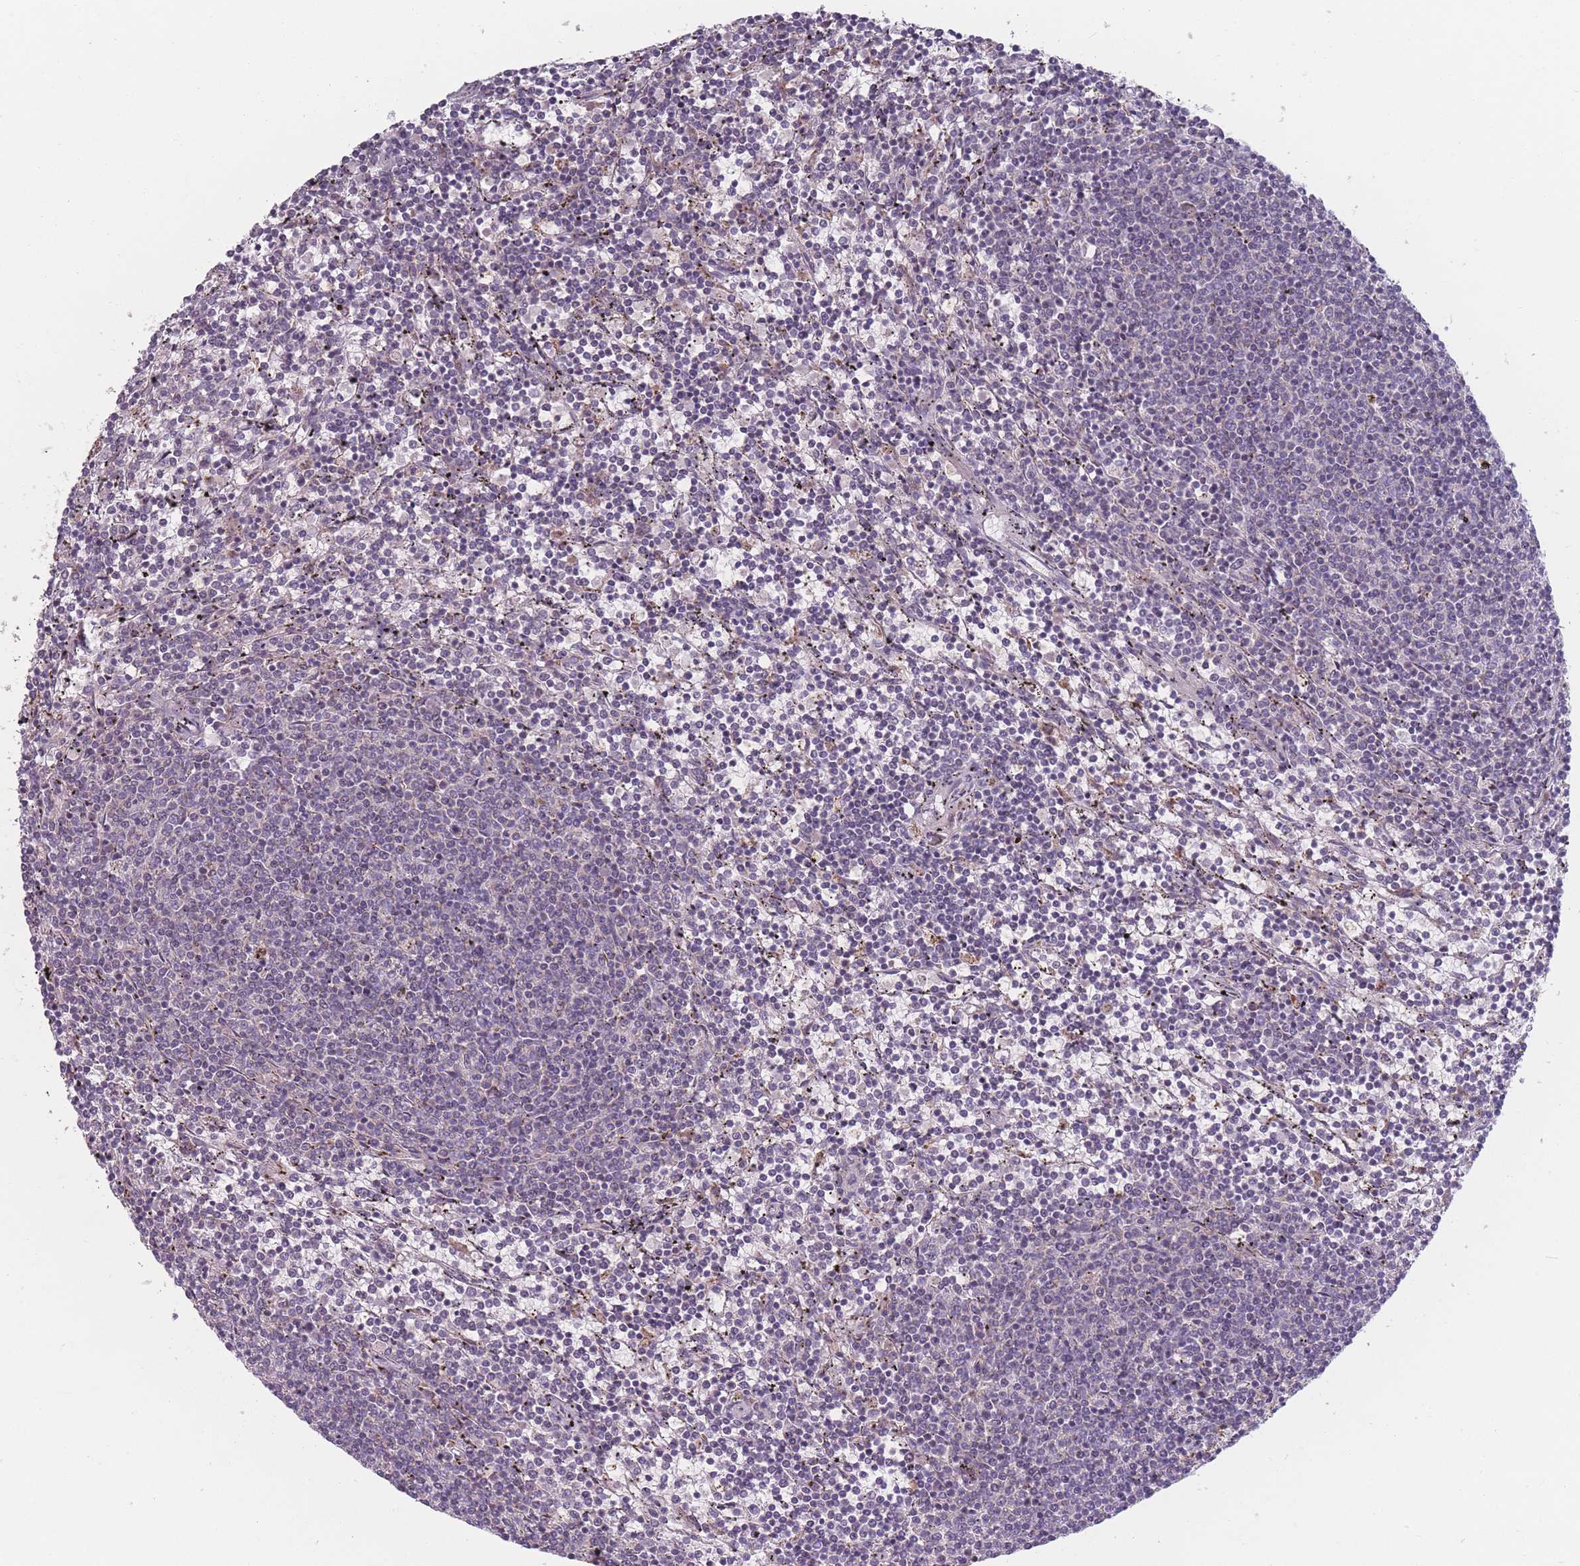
{"staining": {"intensity": "negative", "quantity": "none", "location": "none"}, "tissue": "lymphoma", "cell_type": "Tumor cells", "image_type": "cancer", "snomed": [{"axis": "morphology", "description": "Malignant lymphoma, non-Hodgkin's type, Low grade"}, {"axis": "topography", "description": "Spleen"}], "caption": "An image of human lymphoma is negative for staining in tumor cells. (Stains: DAB immunohistochemistry with hematoxylin counter stain, Microscopy: brightfield microscopy at high magnification).", "gene": "PEX11B", "patient": {"sex": "female", "age": 50}}